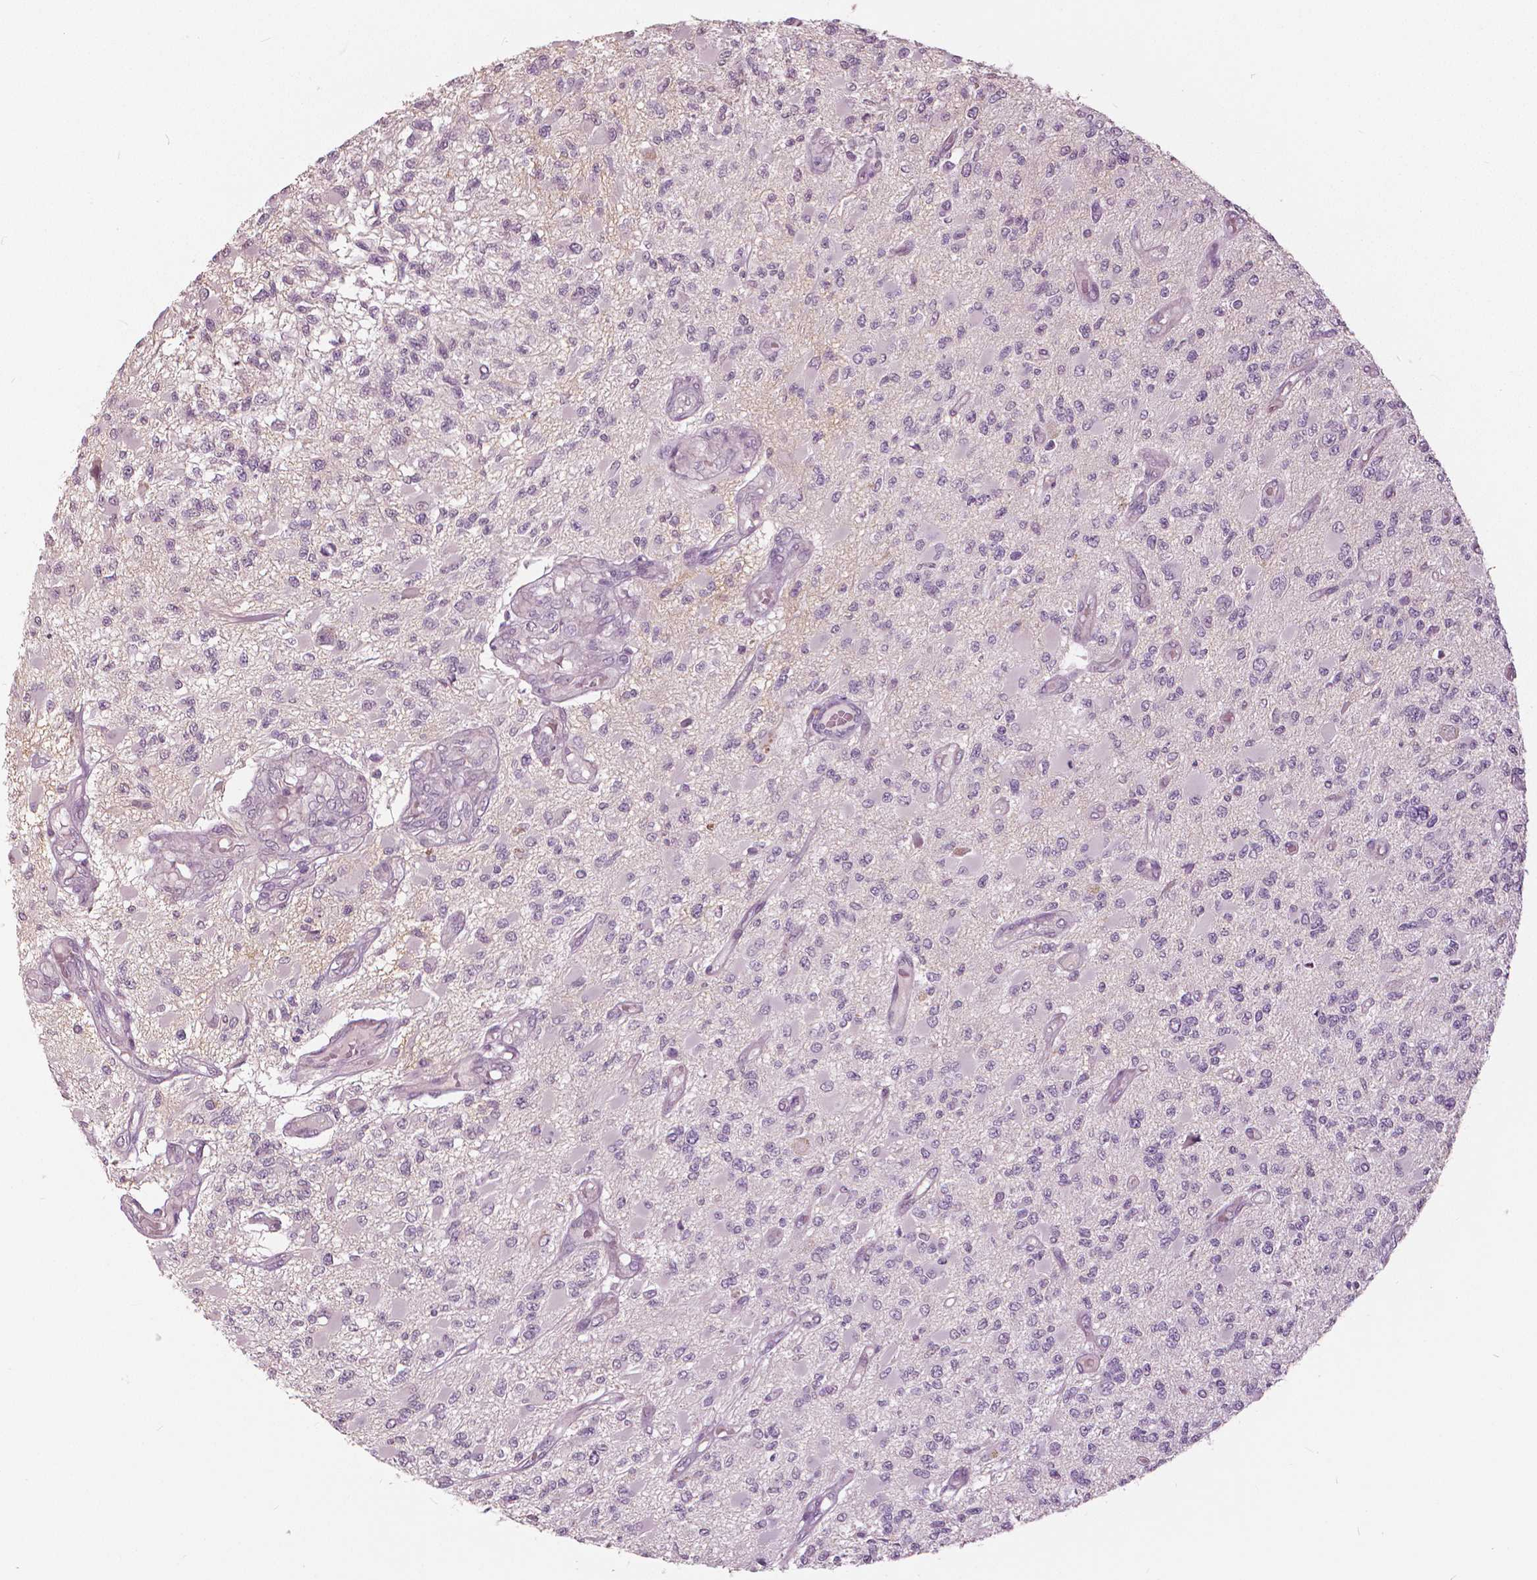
{"staining": {"intensity": "negative", "quantity": "none", "location": "none"}, "tissue": "glioma", "cell_type": "Tumor cells", "image_type": "cancer", "snomed": [{"axis": "morphology", "description": "Glioma, malignant, High grade"}, {"axis": "topography", "description": "Brain"}], "caption": "Image shows no protein positivity in tumor cells of glioma tissue.", "gene": "NANOG", "patient": {"sex": "female", "age": 63}}